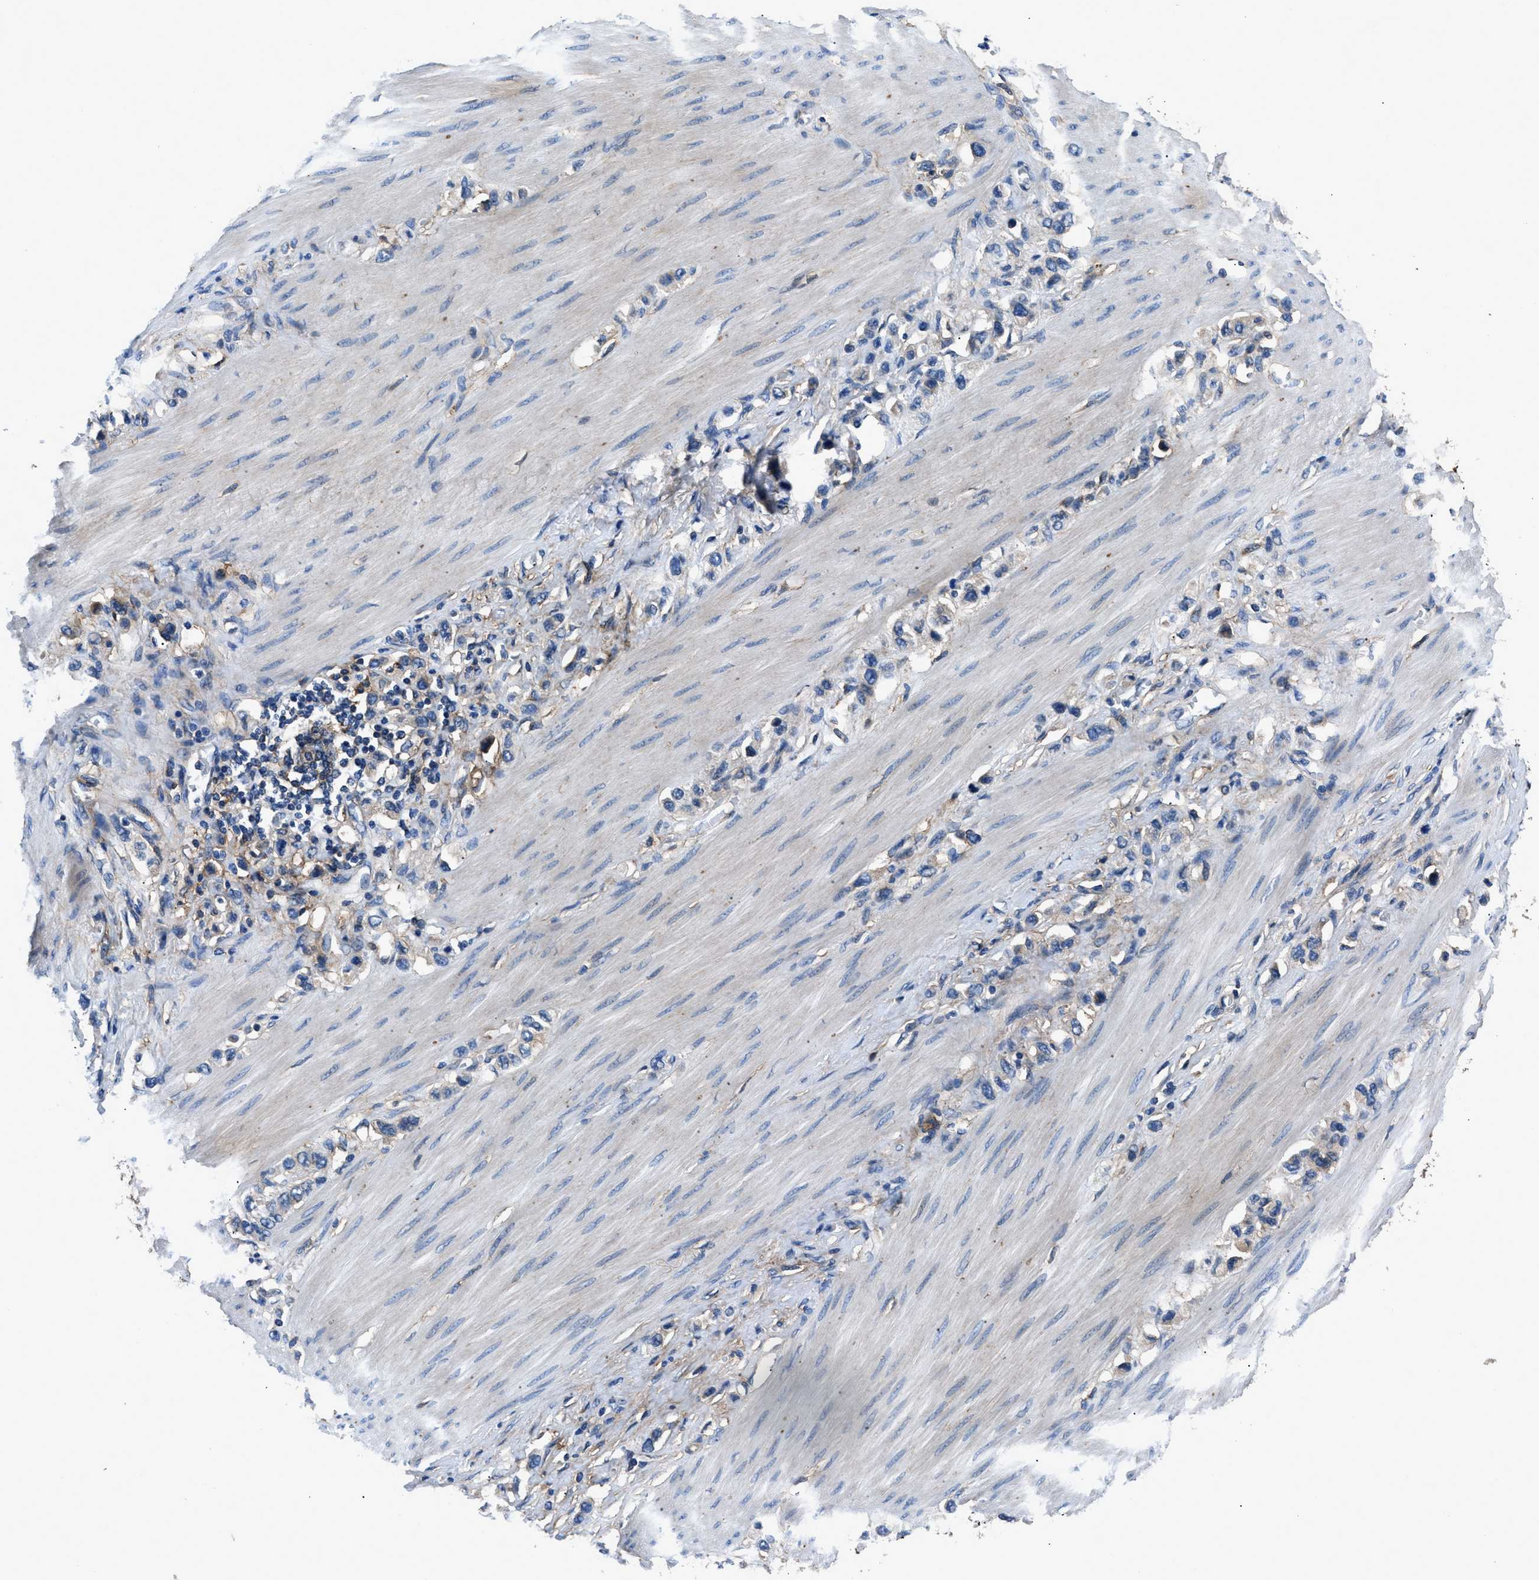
{"staining": {"intensity": "negative", "quantity": "none", "location": "none"}, "tissue": "stomach cancer", "cell_type": "Tumor cells", "image_type": "cancer", "snomed": [{"axis": "morphology", "description": "Adenocarcinoma, NOS"}, {"axis": "topography", "description": "Stomach"}], "caption": "IHC of human stomach cancer displays no staining in tumor cells. (DAB (3,3'-diaminobenzidine) immunohistochemistry (IHC), high magnification).", "gene": "CD276", "patient": {"sex": "female", "age": 65}}